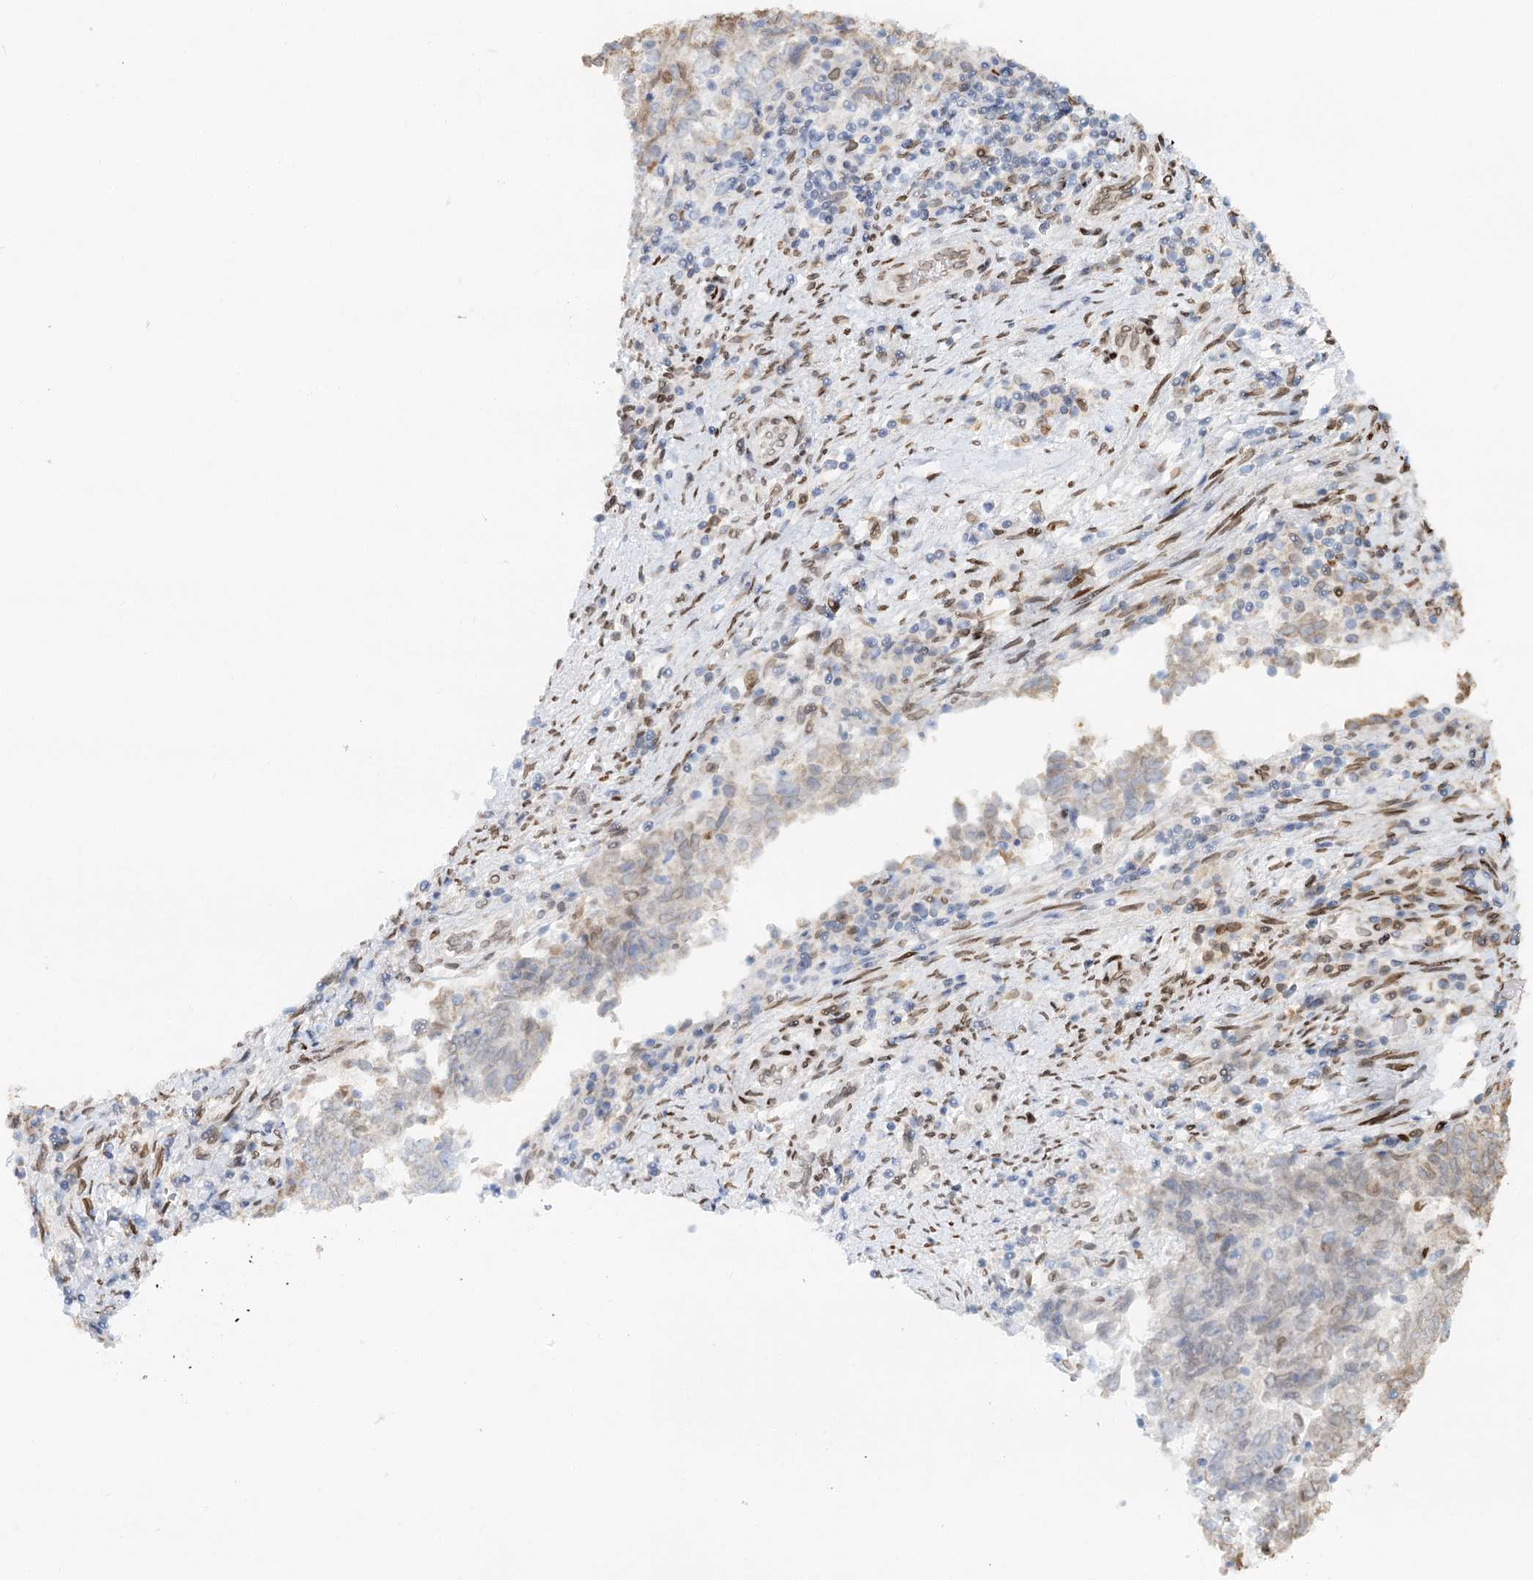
{"staining": {"intensity": "negative", "quantity": "none", "location": "none"}, "tissue": "endometrial cancer", "cell_type": "Tumor cells", "image_type": "cancer", "snomed": [{"axis": "morphology", "description": "Adenocarcinoma, NOS"}, {"axis": "topography", "description": "Endometrium"}], "caption": "There is no significant expression in tumor cells of adenocarcinoma (endometrial).", "gene": "VWA5A", "patient": {"sex": "female", "age": 80}}